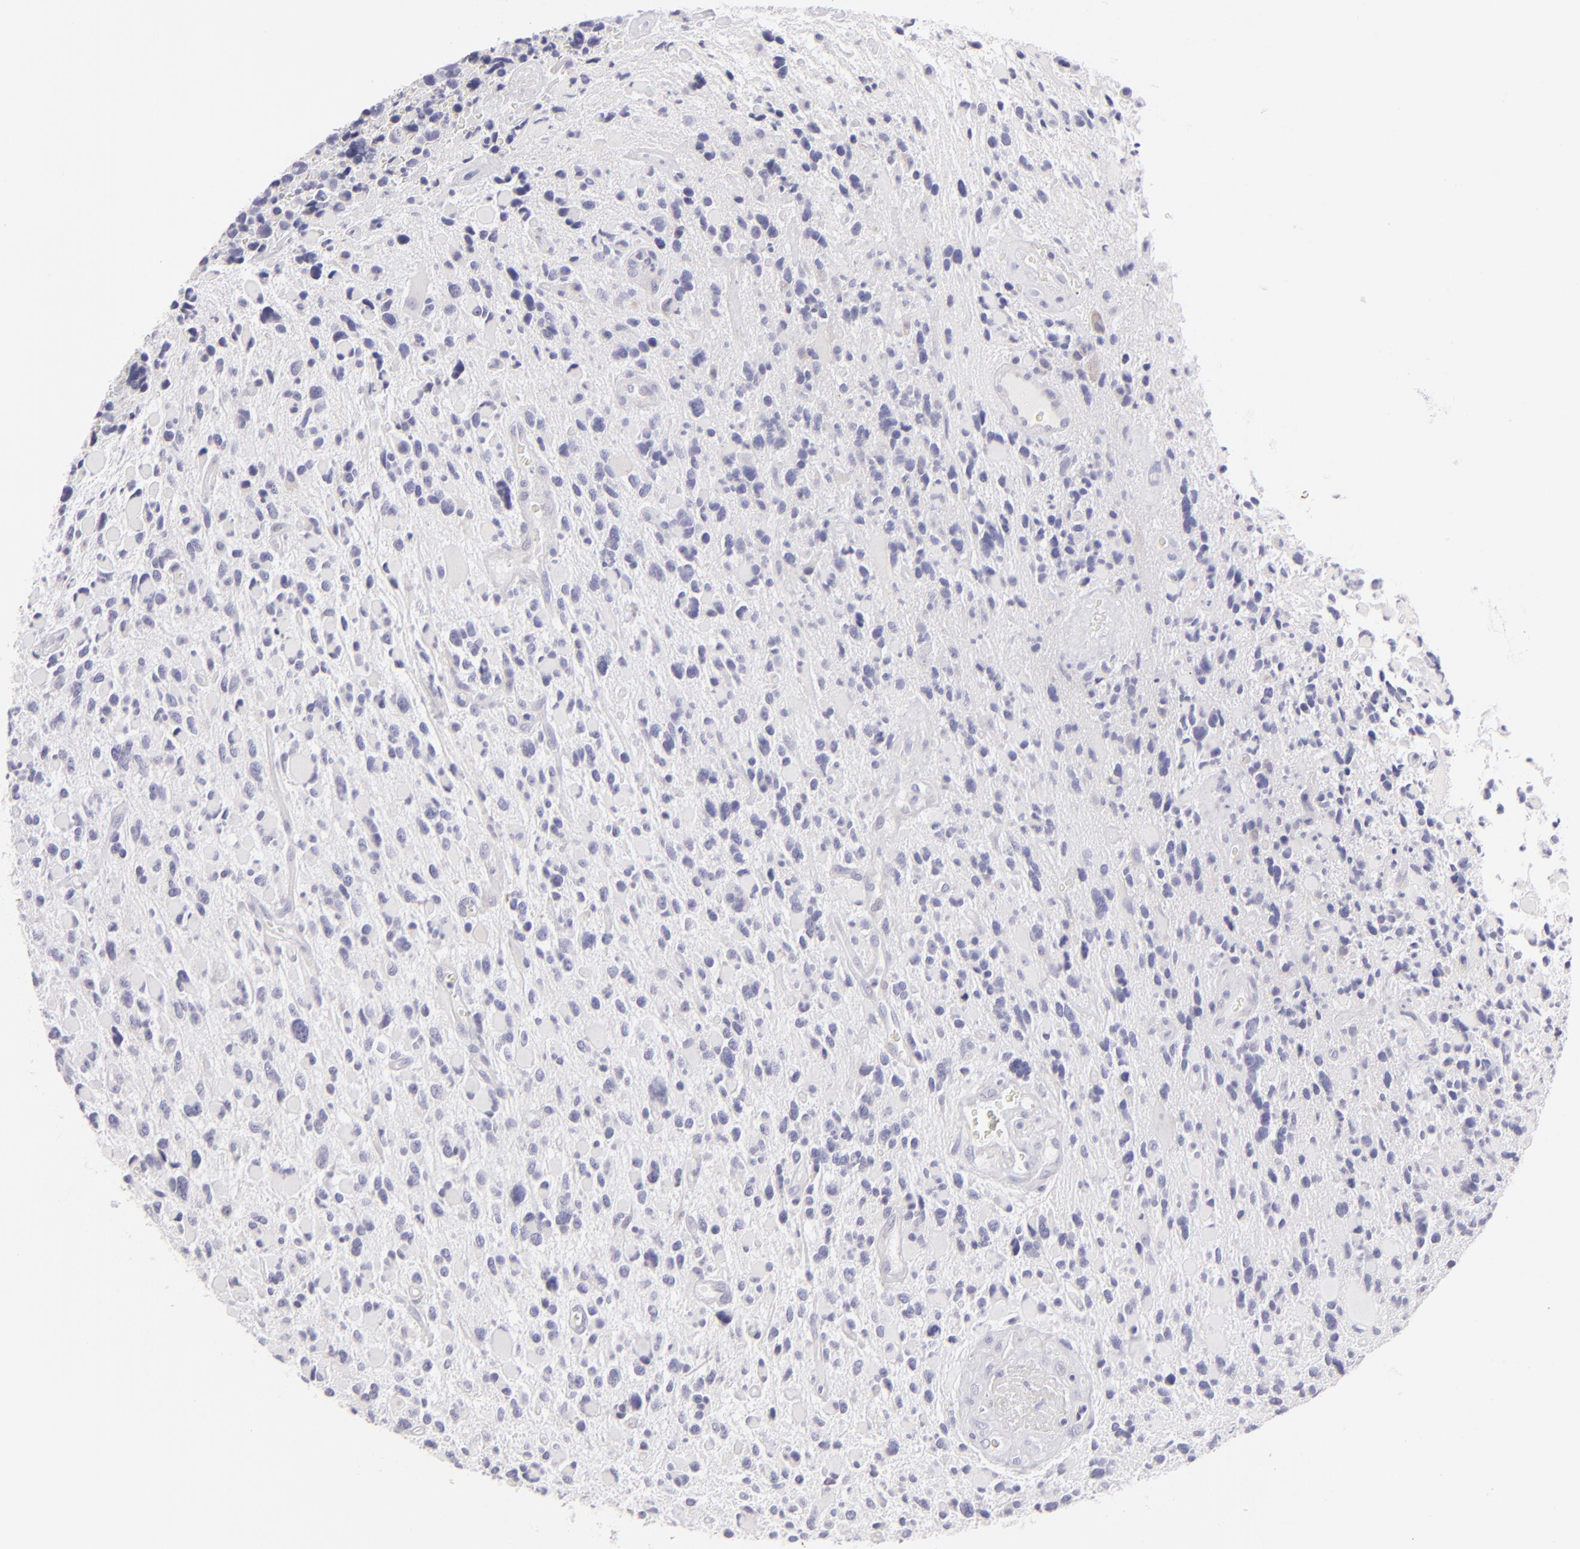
{"staining": {"intensity": "negative", "quantity": "none", "location": "none"}, "tissue": "glioma", "cell_type": "Tumor cells", "image_type": "cancer", "snomed": [{"axis": "morphology", "description": "Glioma, malignant, High grade"}, {"axis": "topography", "description": "Brain"}], "caption": "Photomicrograph shows no protein staining in tumor cells of glioma tissue. Brightfield microscopy of IHC stained with DAB (3,3'-diaminobenzidine) (brown) and hematoxylin (blue), captured at high magnification.", "gene": "CLDN4", "patient": {"sex": "female", "age": 37}}